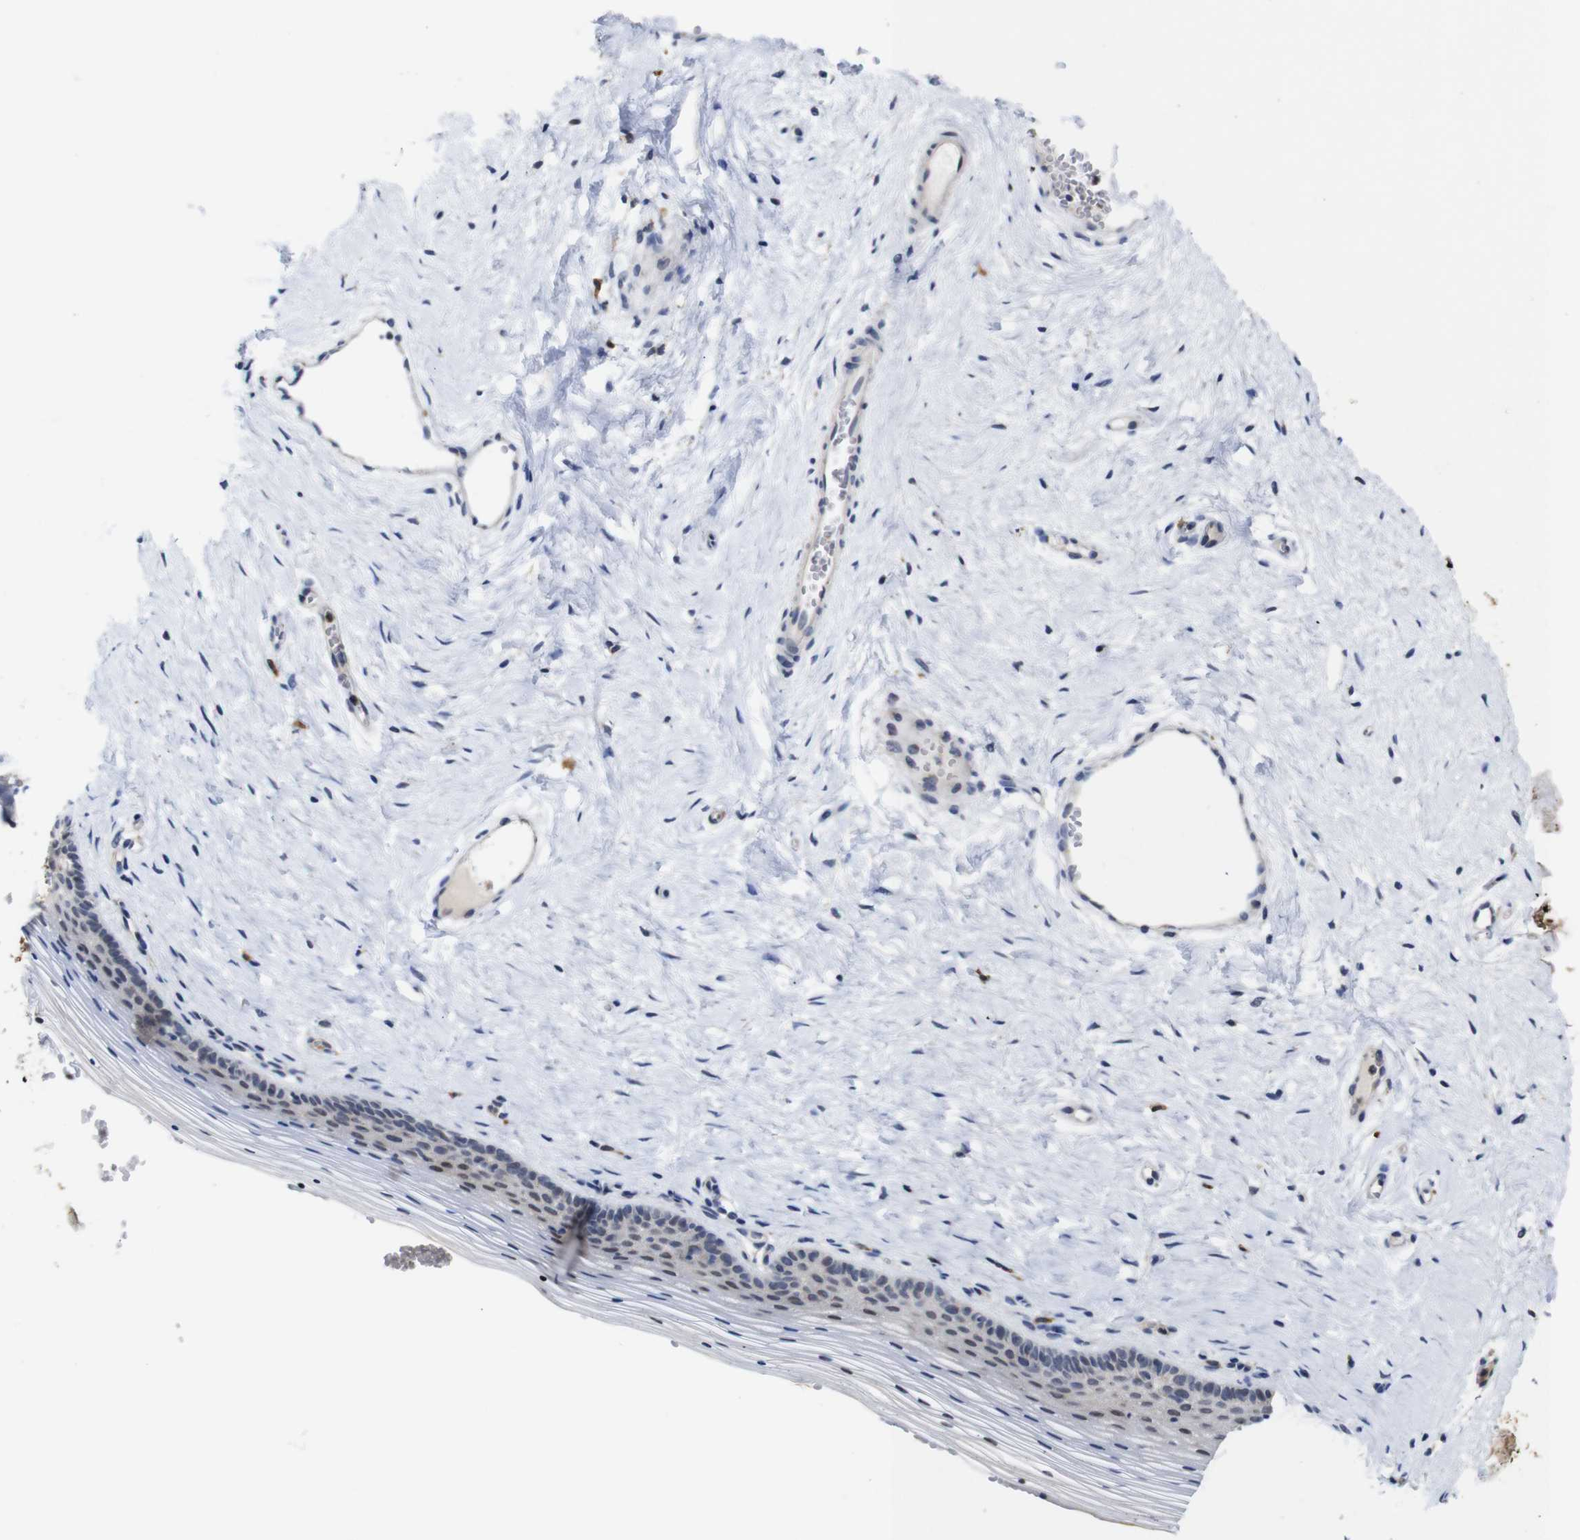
{"staining": {"intensity": "strong", "quantity": "<25%", "location": "nuclear"}, "tissue": "vagina", "cell_type": "Squamous epithelial cells", "image_type": "normal", "snomed": [{"axis": "morphology", "description": "Normal tissue, NOS"}, {"axis": "topography", "description": "Vagina"}], "caption": "DAB (3,3'-diaminobenzidine) immunohistochemical staining of normal human vagina demonstrates strong nuclear protein staining in about <25% of squamous epithelial cells.", "gene": "FURIN", "patient": {"sex": "female", "age": 32}}